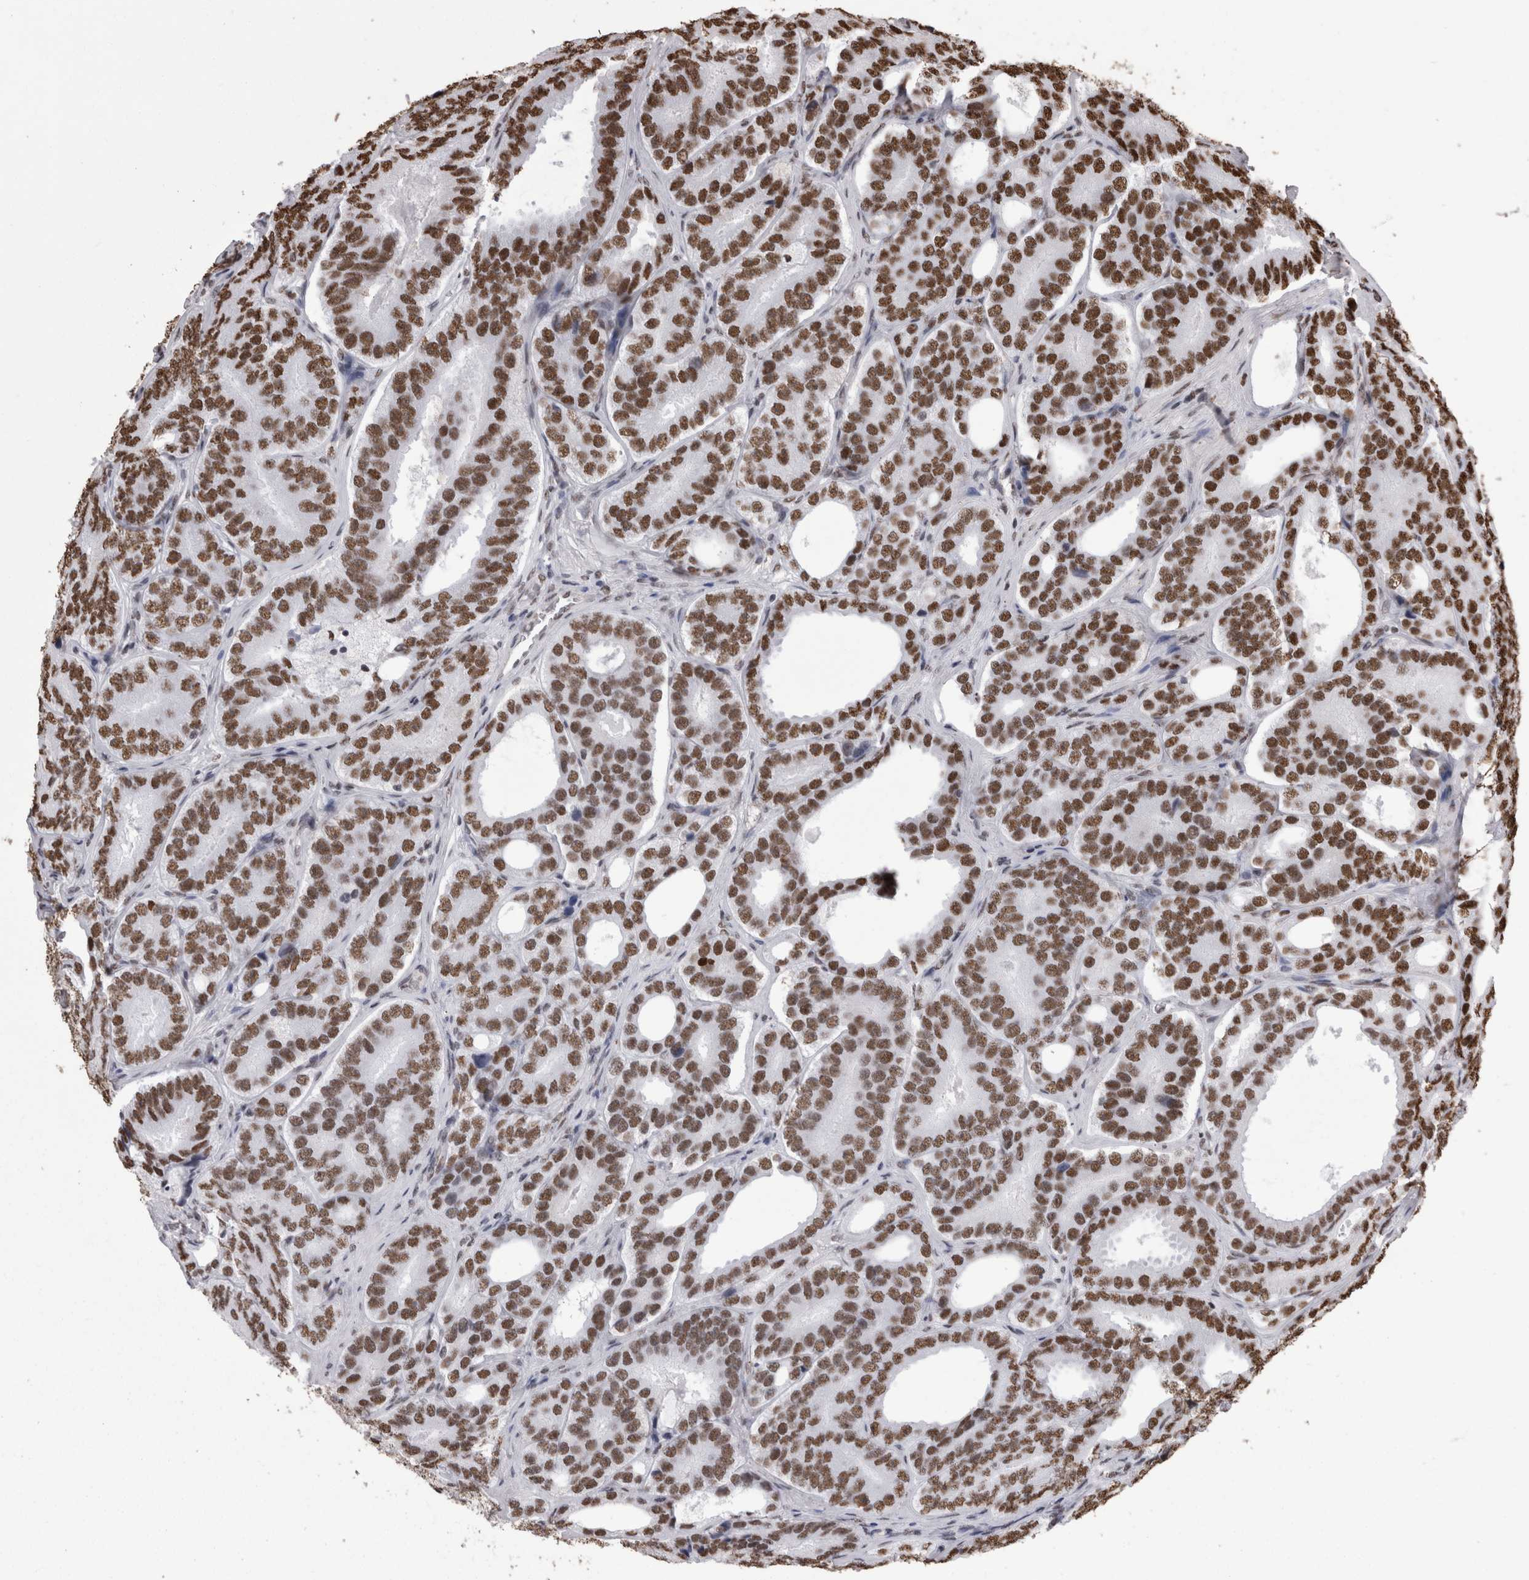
{"staining": {"intensity": "strong", "quantity": ">75%", "location": "nuclear"}, "tissue": "prostate cancer", "cell_type": "Tumor cells", "image_type": "cancer", "snomed": [{"axis": "morphology", "description": "Adenocarcinoma, High grade"}, {"axis": "topography", "description": "Prostate"}], "caption": "A photomicrograph of human prostate cancer stained for a protein displays strong nuclear brown staining in tumor cells.", "gene": "HNRNPM", "patient": {"sex": "male", "age": 56}}